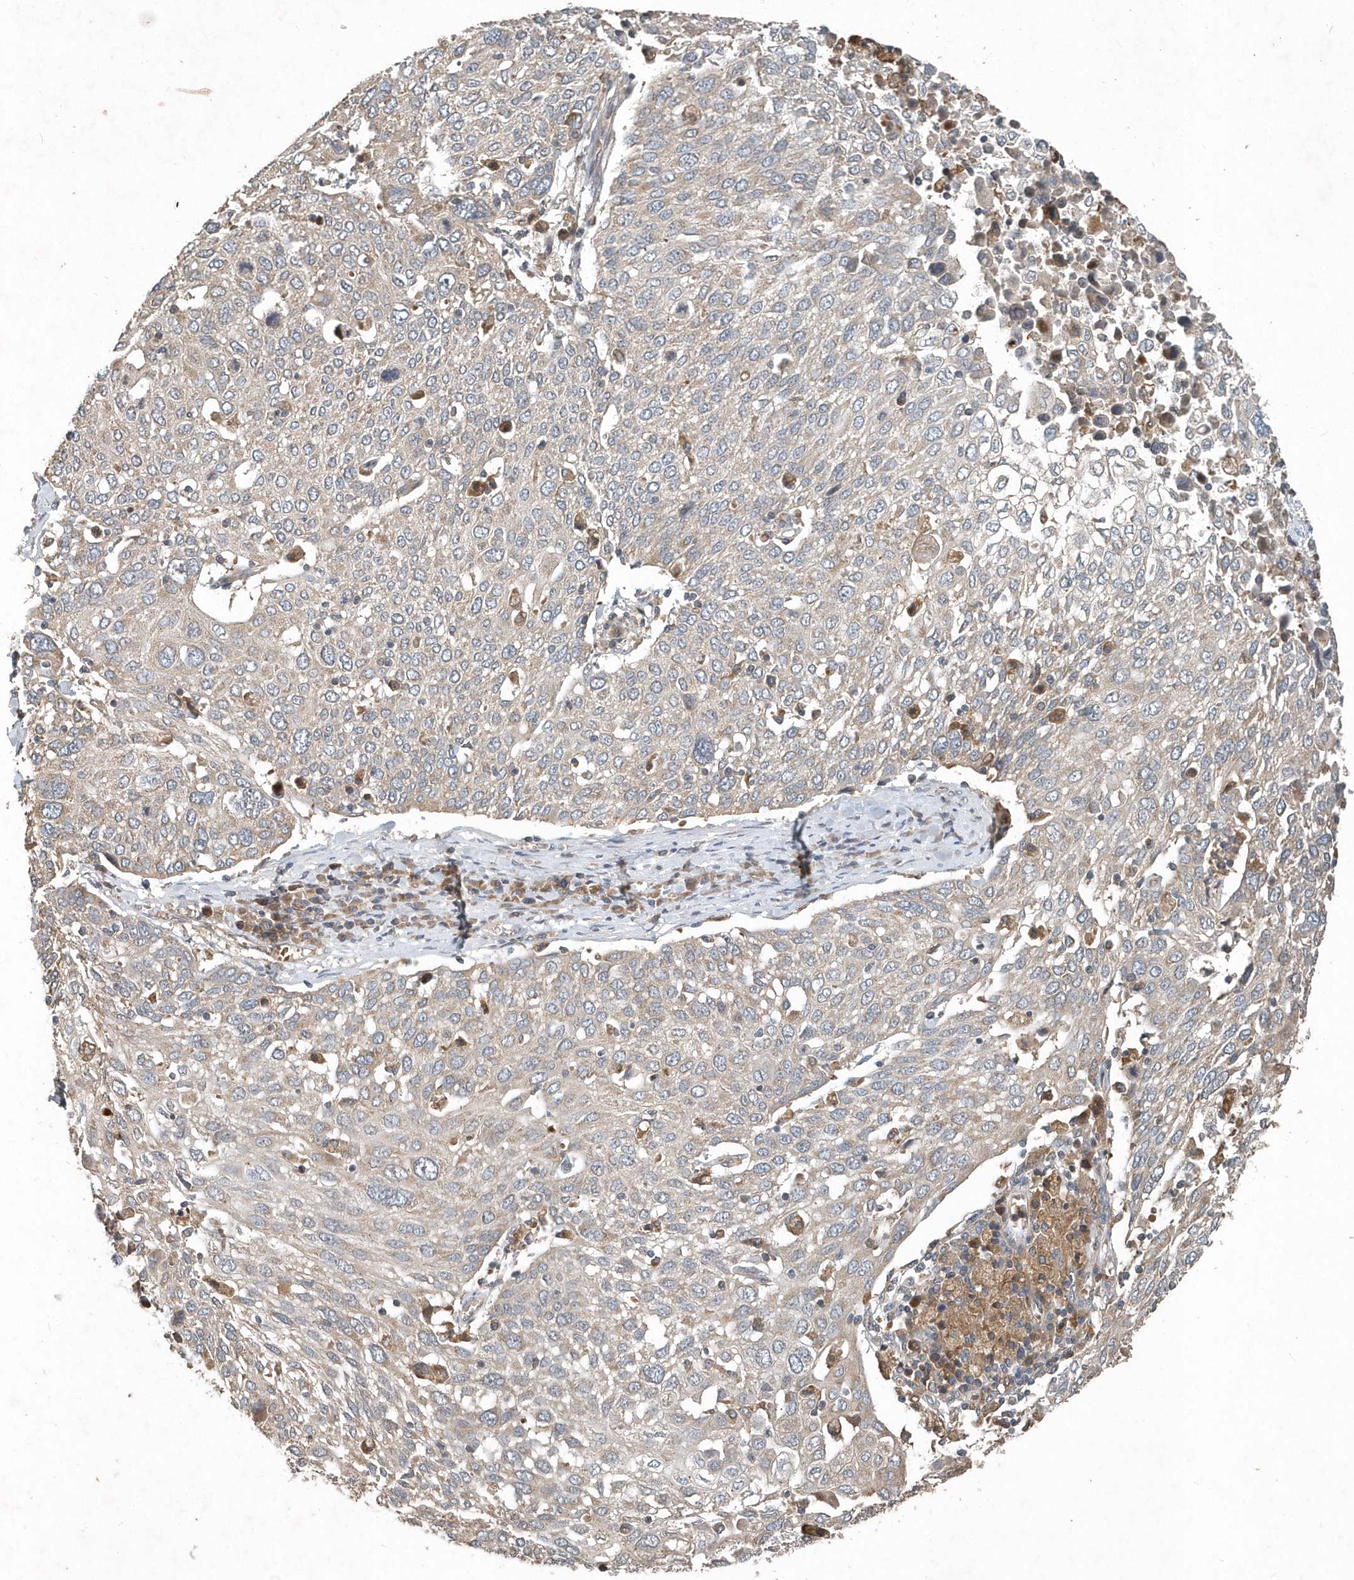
{"staining": {"intensity": "weak", "quantity": "25%-75%", "location": "cytoplasmic/membranous"}, "tissue": "lung cancer", "cell_type": "Tumor cells", "image_type": "cancer", "snomed": [{"axis": "morphology", "description": "Squamous cell carcinoma, NOS"}, {"axis": "topography", "description": "Lung"}], "caption": "This image displays squamous cell carcinoma (lung) stained with immunohistochemistry to label a protein in brown. The cytoplasmic/membranous of tumor cells show weak positivity for the protein. Nuclei are counter-stained blue.", "gene": "SCFD2", "patient": {"sex": "male", "age": 65}}